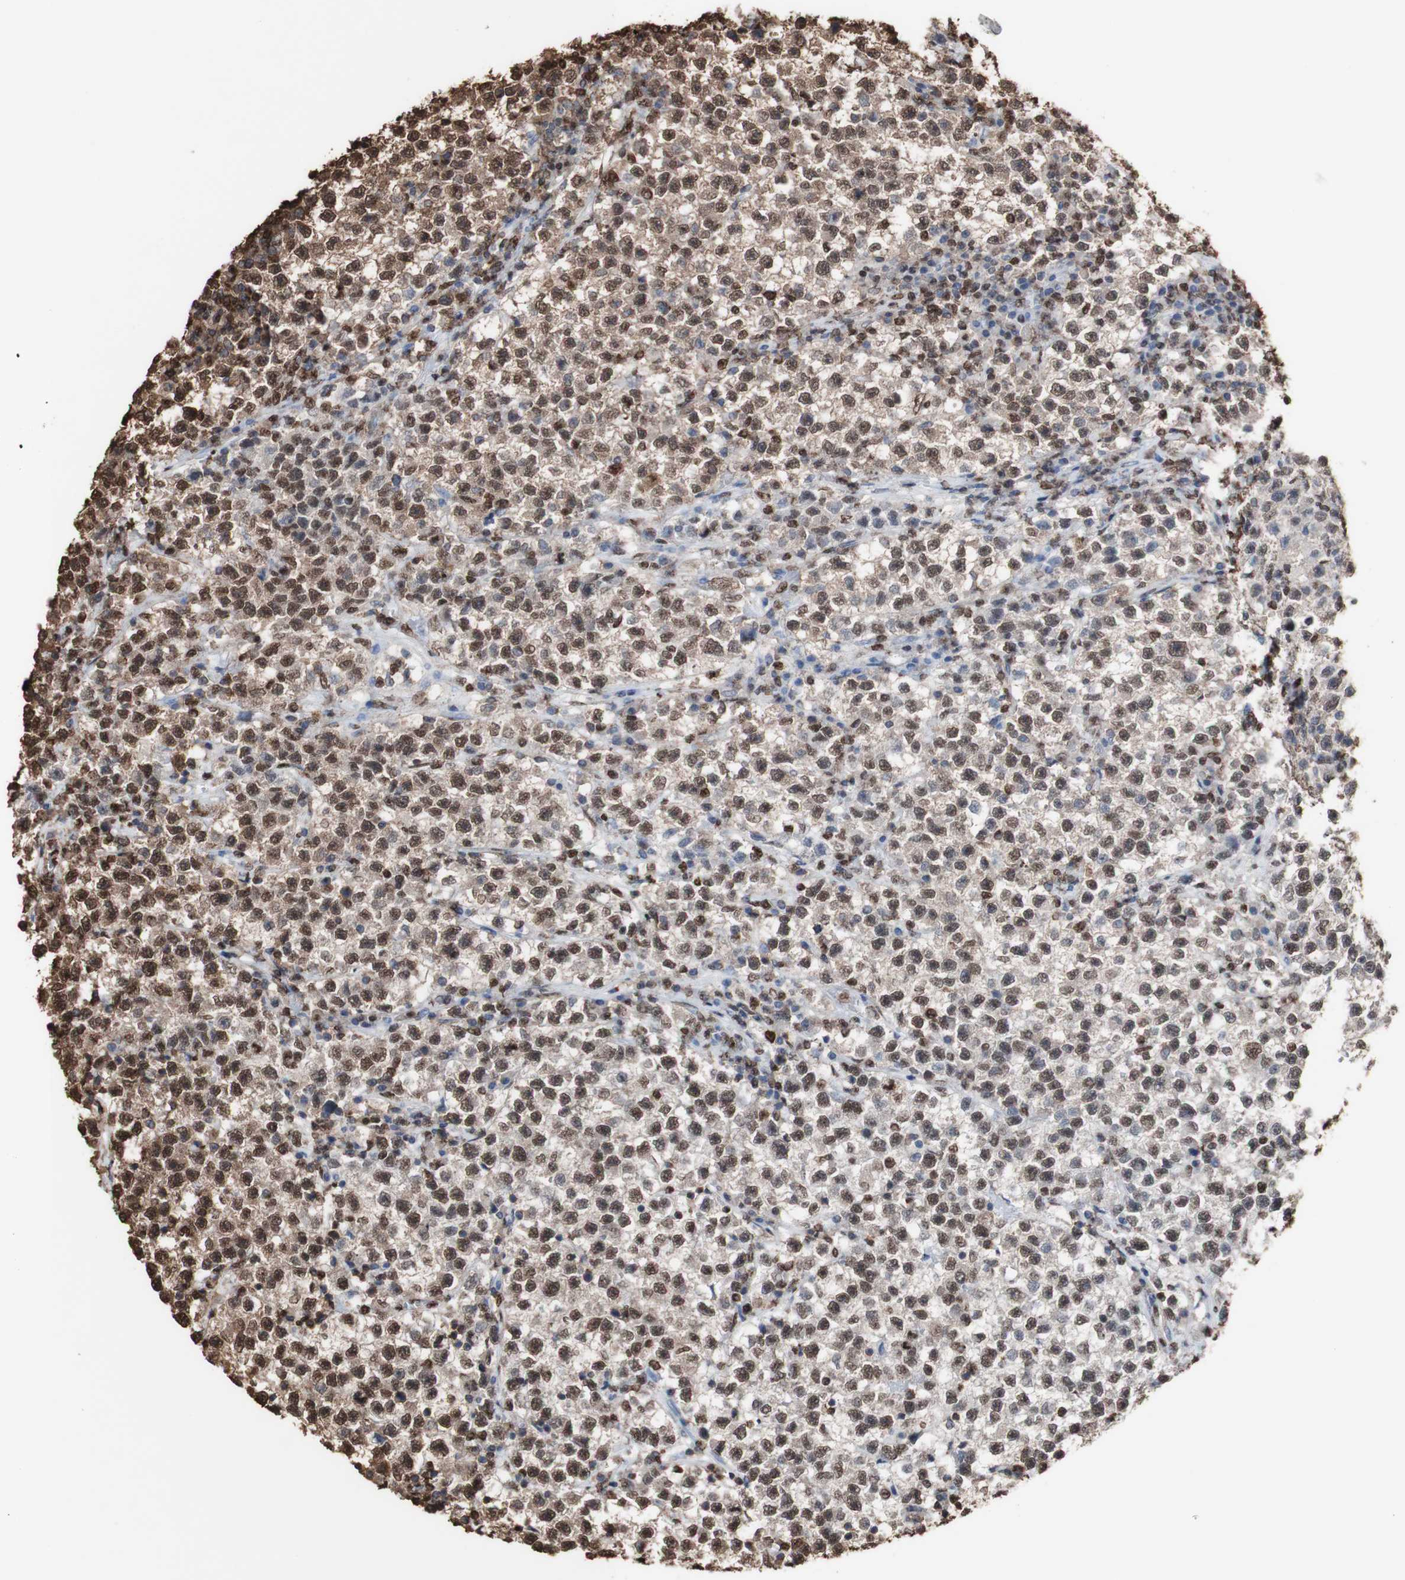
{"staining": {"intensity": "strong", "quantity": ">75%", "location": "cytoplasmic/membranous,nuclear"}, "tissue": "testis cancer", "cell_type": "Tumor cells", "image_type": "cancer", "snomed": [{"axis": "morphology", "description": "Seminoma, NOS"}, {"axis": "topography", "description": "Testis"}], "caption": "Immunohistochemistry (IHC) (DAB (3,3'-diaminobenzidine)) staining of seminoma (testis) displays strong cytoplasmic/membranous and nuclear protein staining in about >75% of tumor cells. The staining was performed using DAB to visualize the protein expression in brown, while the nuclei were stained in blue with hematoxylin (Magnification: 20x).", "gene": "PIDD1", "patient": {"sex": "male", "age": 22}}